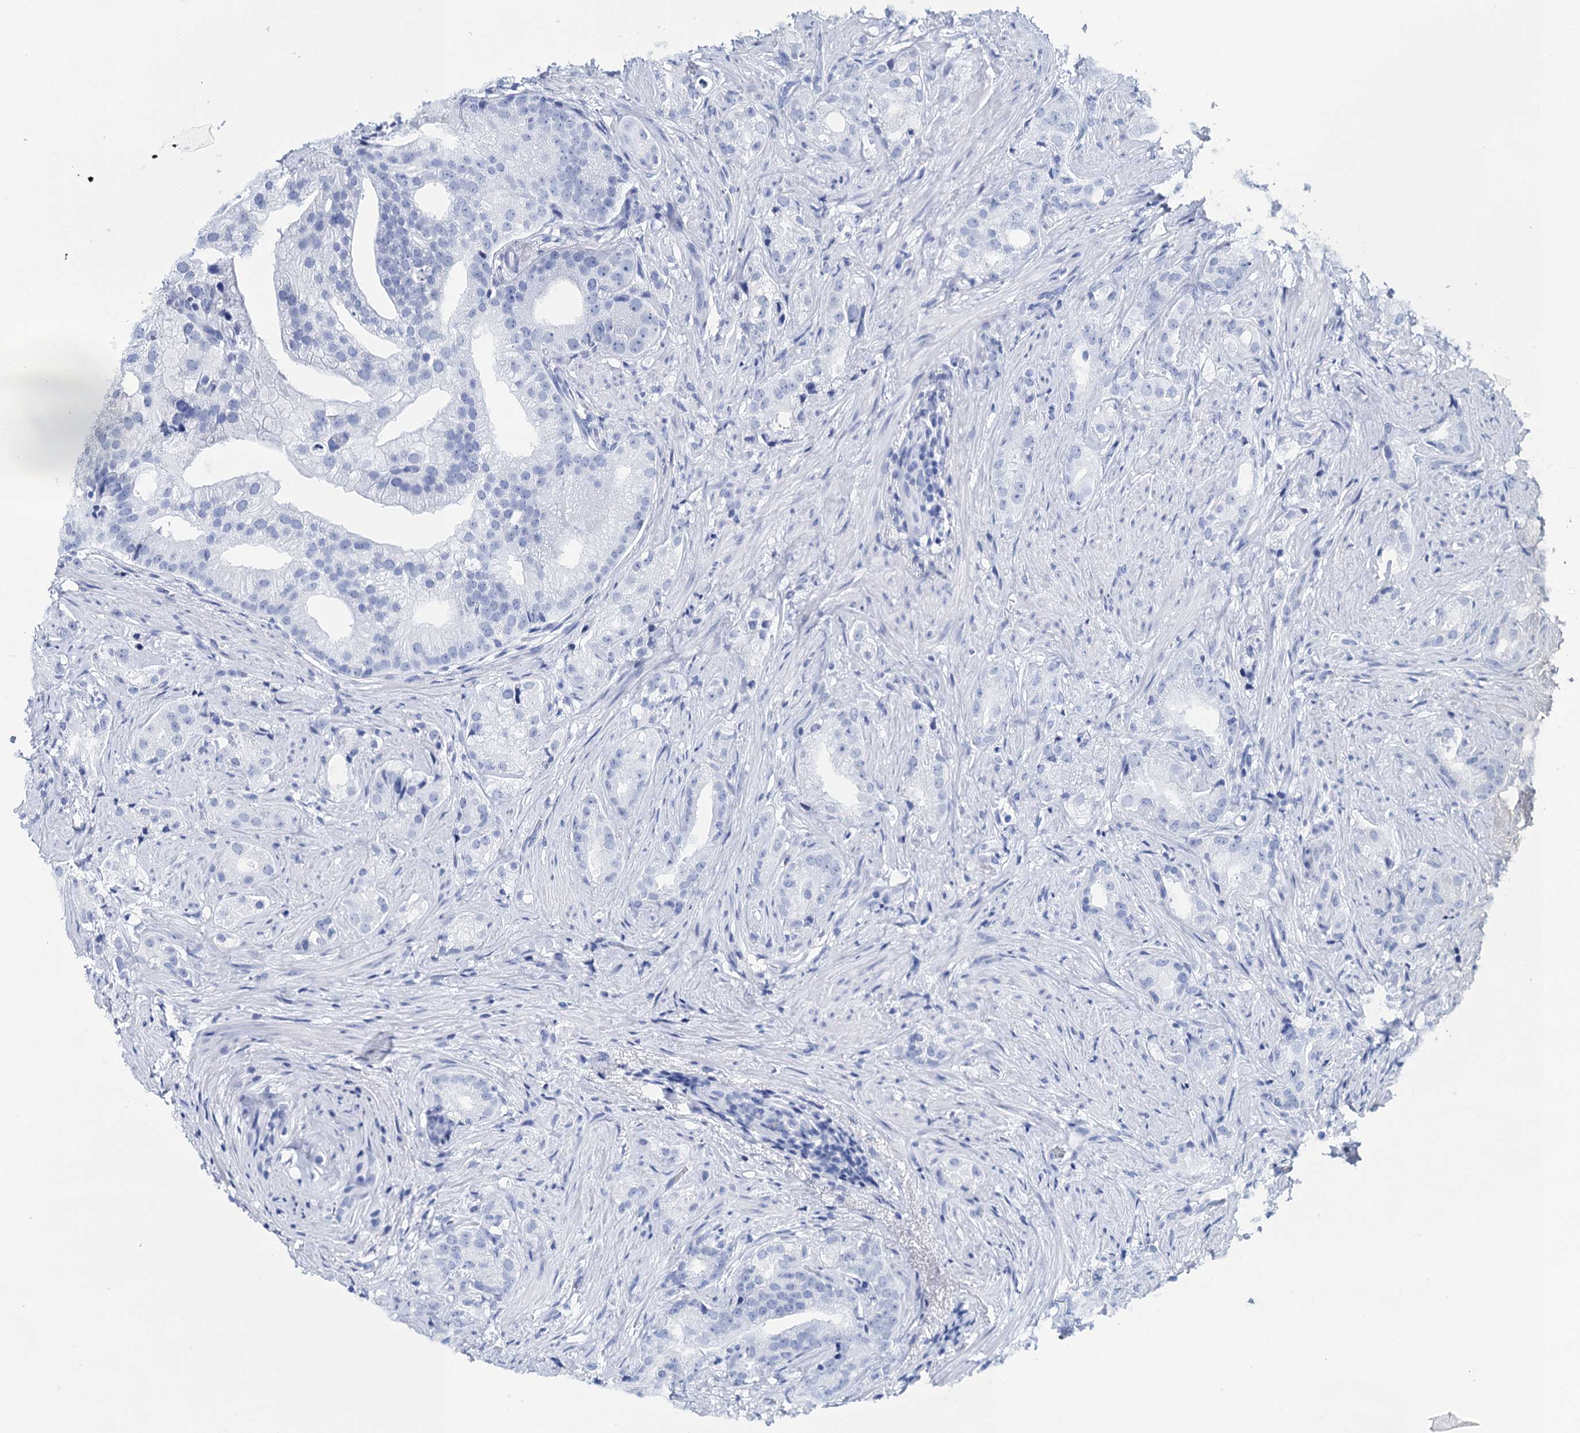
{"staining": {"intensity": "negative", "quantity": "none", "location": "none"}, "tissue": "prostate cancer", "cell_type": "Tumor cells", "image_type": "cancer", "snomed": [{"axis": "morphology", "description": "Adenocarcinoma, Low grade"}, {"axis": "topography", "description": "Prostate"}], "caption": "The immunohistochemistry (IHC) histopathology image has no significant staining in tumor cells of low-grade adenocarcinoma (prostate) tissue.", "gene": "SLC11A2", "patient": {"sex": "male", "age": 71}}